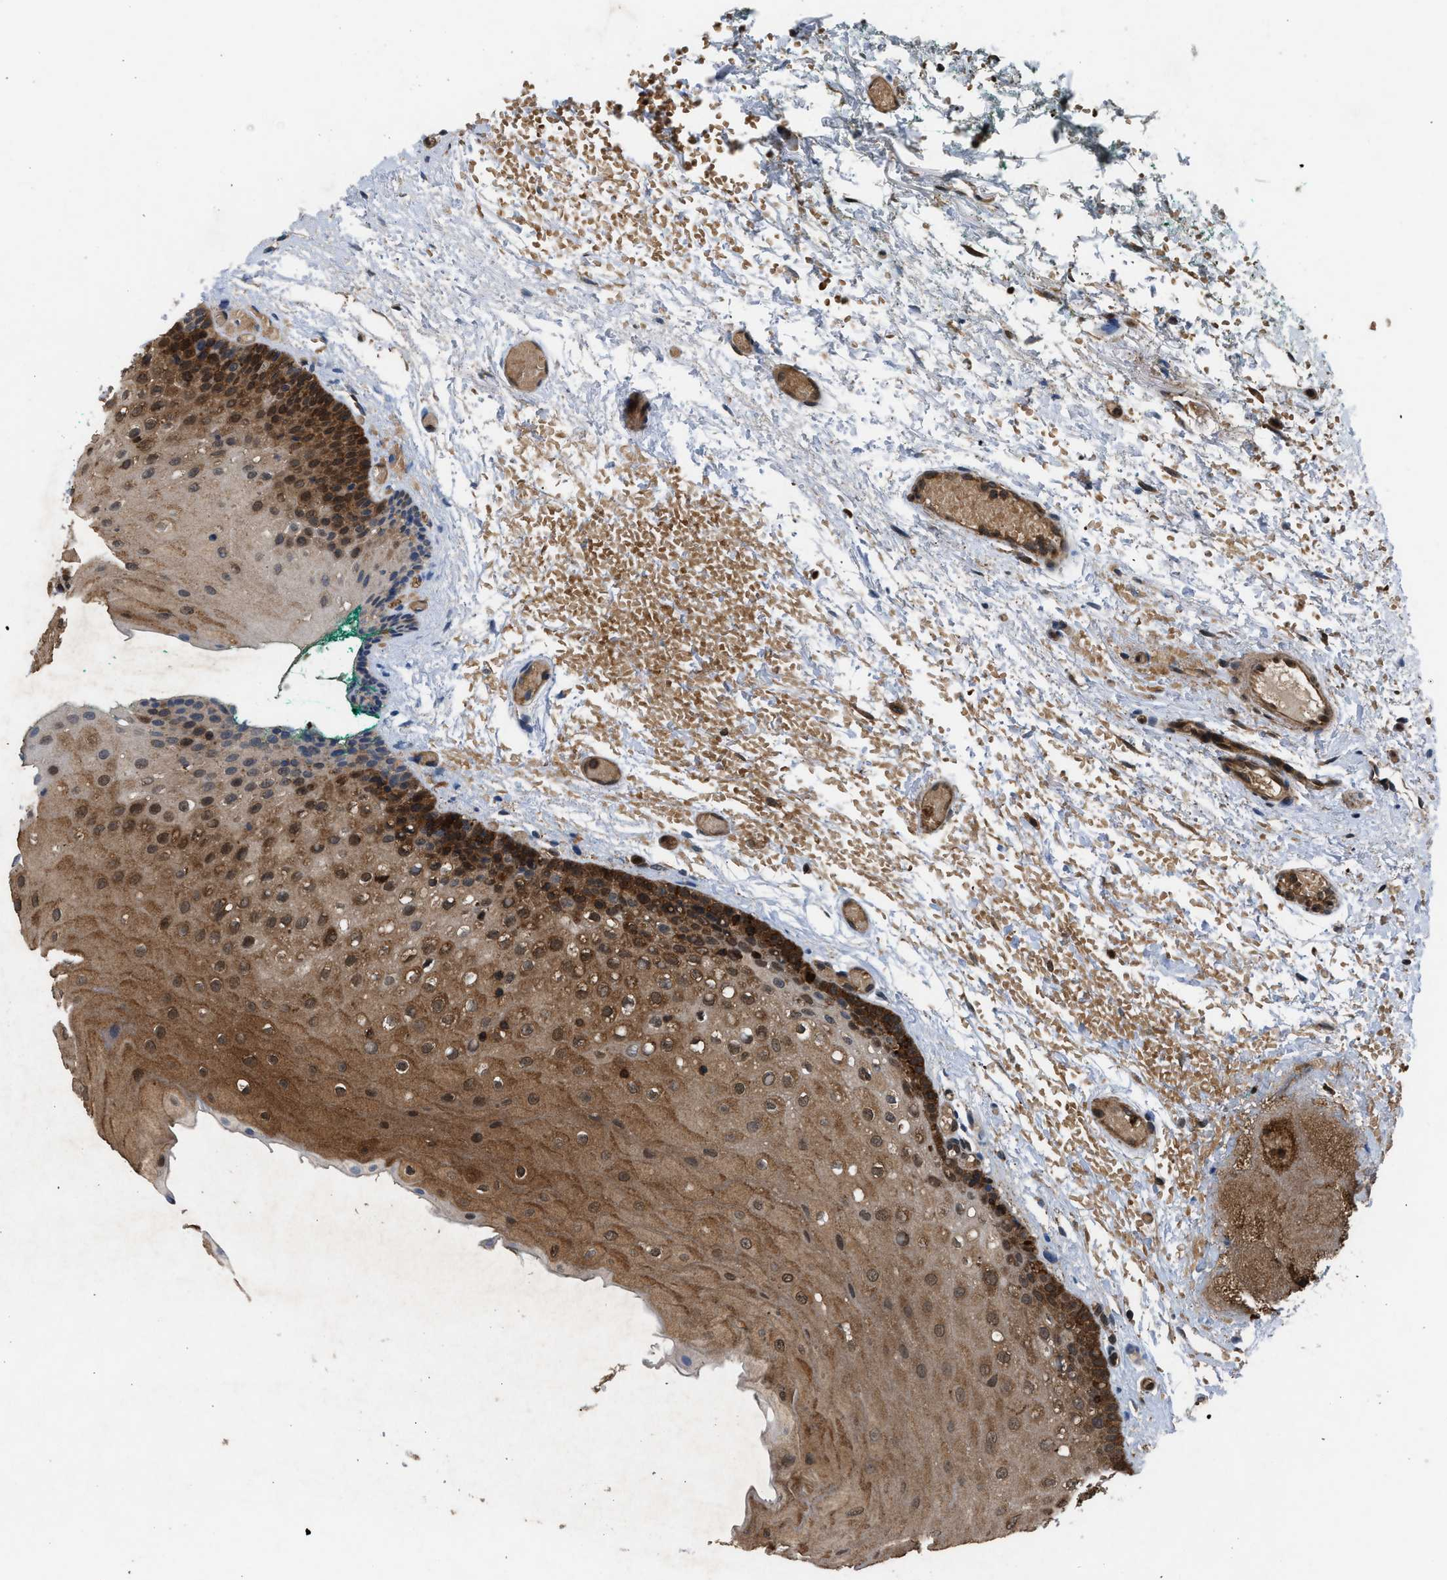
{"staining": {"intensity": "strong", "quantity": "25%-75%", "location": "cytoplasmic/membranous"}, "tissue": "oral mucosa", "cell_type": "Squamous epithelial cells", "image_type": "normal", "snomed": [{"axis": "morphology", "description": "Normal tissue, NOS"}, {"axis": "morphology", "description": "Squamous cell carcinoma, NOS"}, {"axis": "topography", "description": "Oral tissue"}, {"axis": "topography", "description": "Salivary gland"}, {"axis": "topography", "description": "Head-Neck"}], "caption": "Immunohistochemistry (IHC) micrograph of unremarkable oral mucosa: human oral mucosa stained using immunohistochemistry (IHC) displays high levels of strong protein expression localized specifically in the cytoplasmic/membranous of squamous epithelial cells, appearing as a cytoplasmic/membranous brown color.", "gene": "OXSR1", "patient": {"sex": "female", "age": 62}}